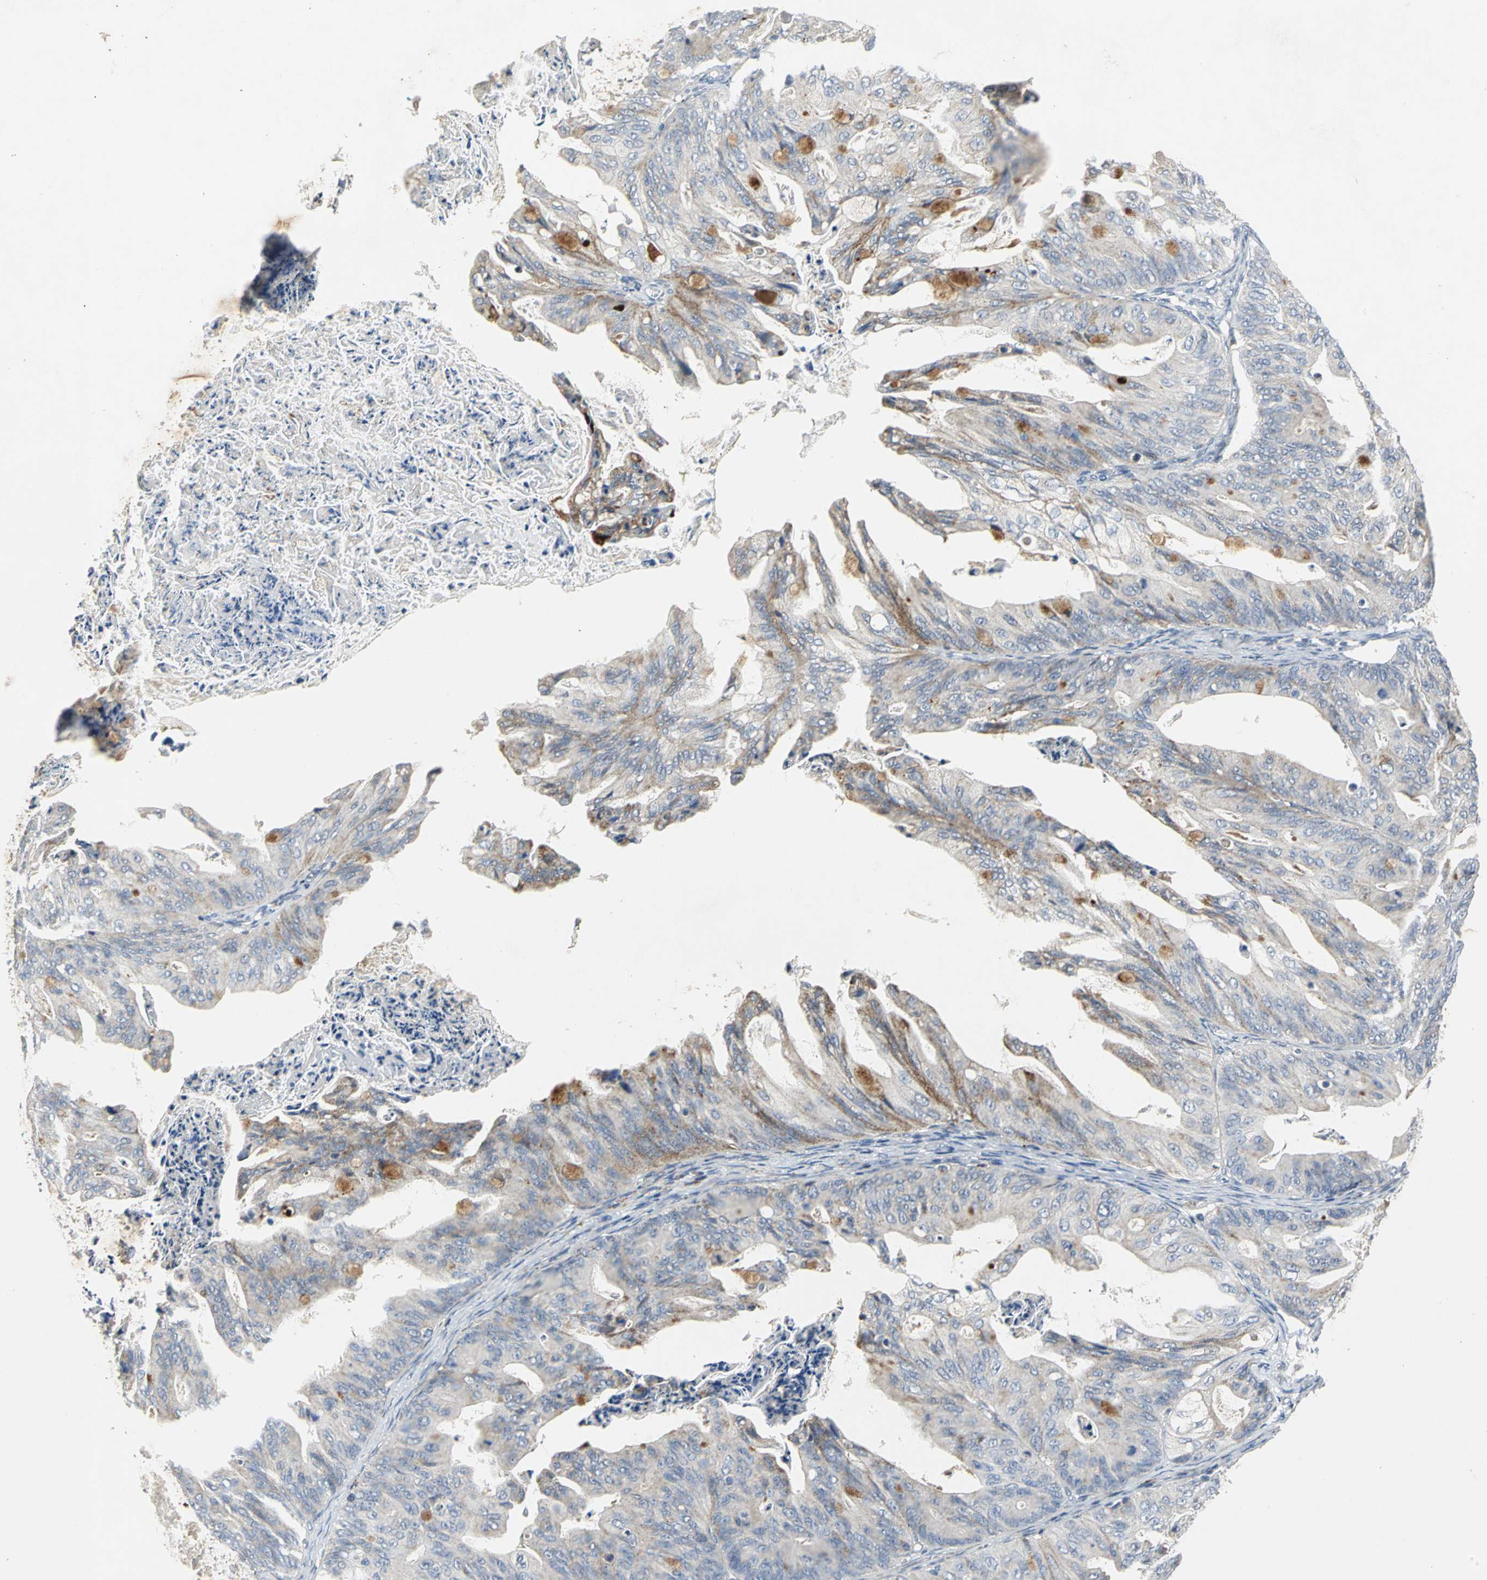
{"staining": {"intensity": "strong", "quantity": "25%-75%", "location": "cytoplasmic/membranous"}, "tissue": "ovarian cancer", "cell_type": "Tumor cells", "image_type": "cancer", "snomed": [{"axis": "morphology", "description": "Cystadenocarcinoma, mucinous, NOS"}, {"axis": "topography", "description": "Ovary"}], "caption": "An image of mucinous cystadenocarcinoma (ovarian) stained for a protein reveals strong cytoplasmic/membranous brown staining in tumor cells.", "gene": "SPPL2B", "patient": {"sex": "female", "age": 36}}